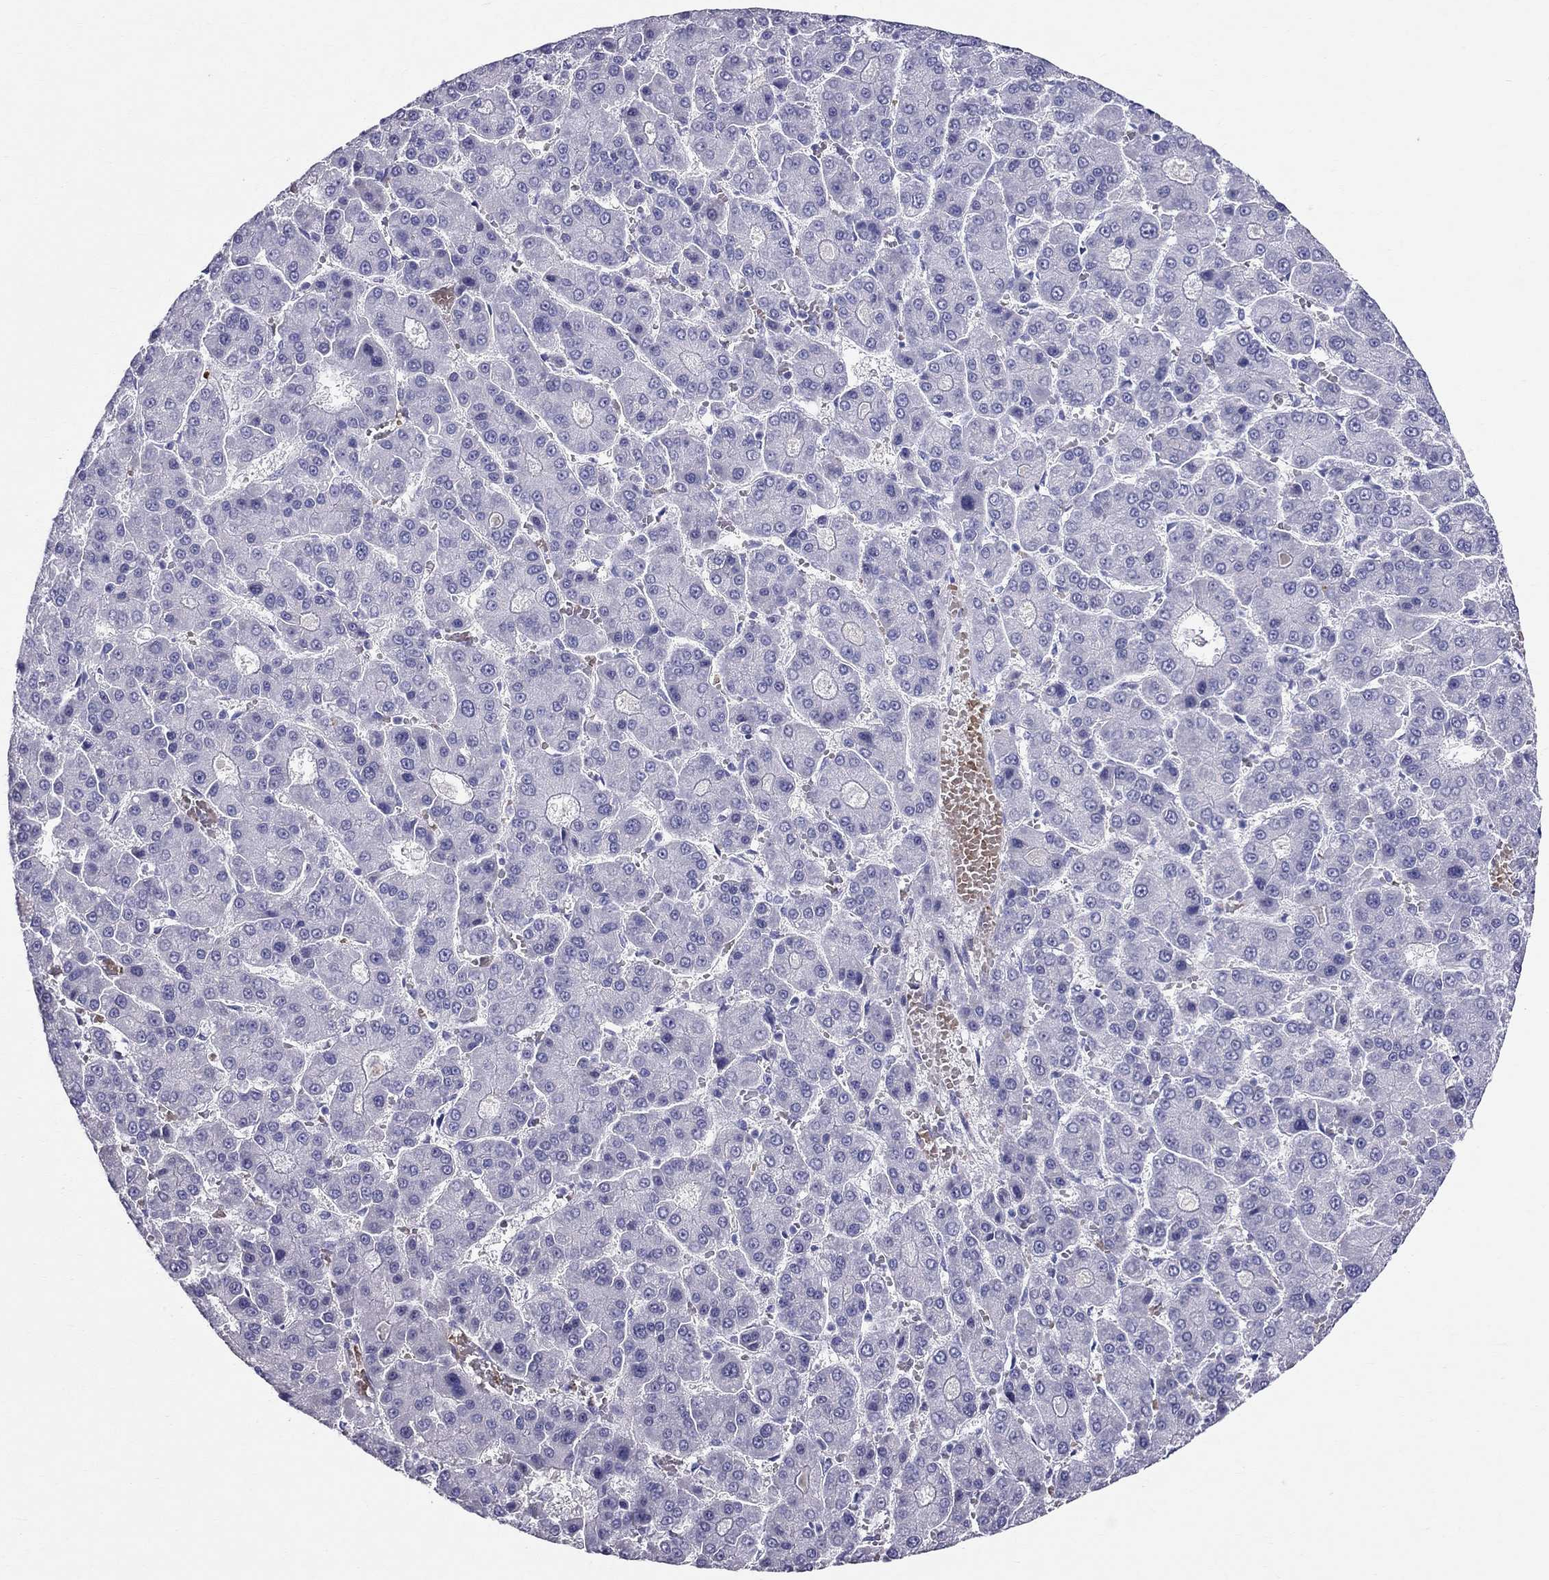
{"staining": {"intensity": "negative", "quantity": "none", "location": "none"}, "tissue": "liver cancer", "cell_type": "Tumor cells", "image_type": "cancer", "snomed": [{"axis": "morphology", "description": "Carcinoma, Hepatocellular, NOS"}, {"axis": "topography", "description": "Liver"}], "caption": "DAB (3,3'-diaminobenzidine) immunohistochemical staining of liver cancer (hepatocellular carcinoma) demonstrates no significant staining in tumor cells. Nuclei are stained in blue.", "gene": "DNAAF6", "patient": {"sex": "male", "age": 70}}